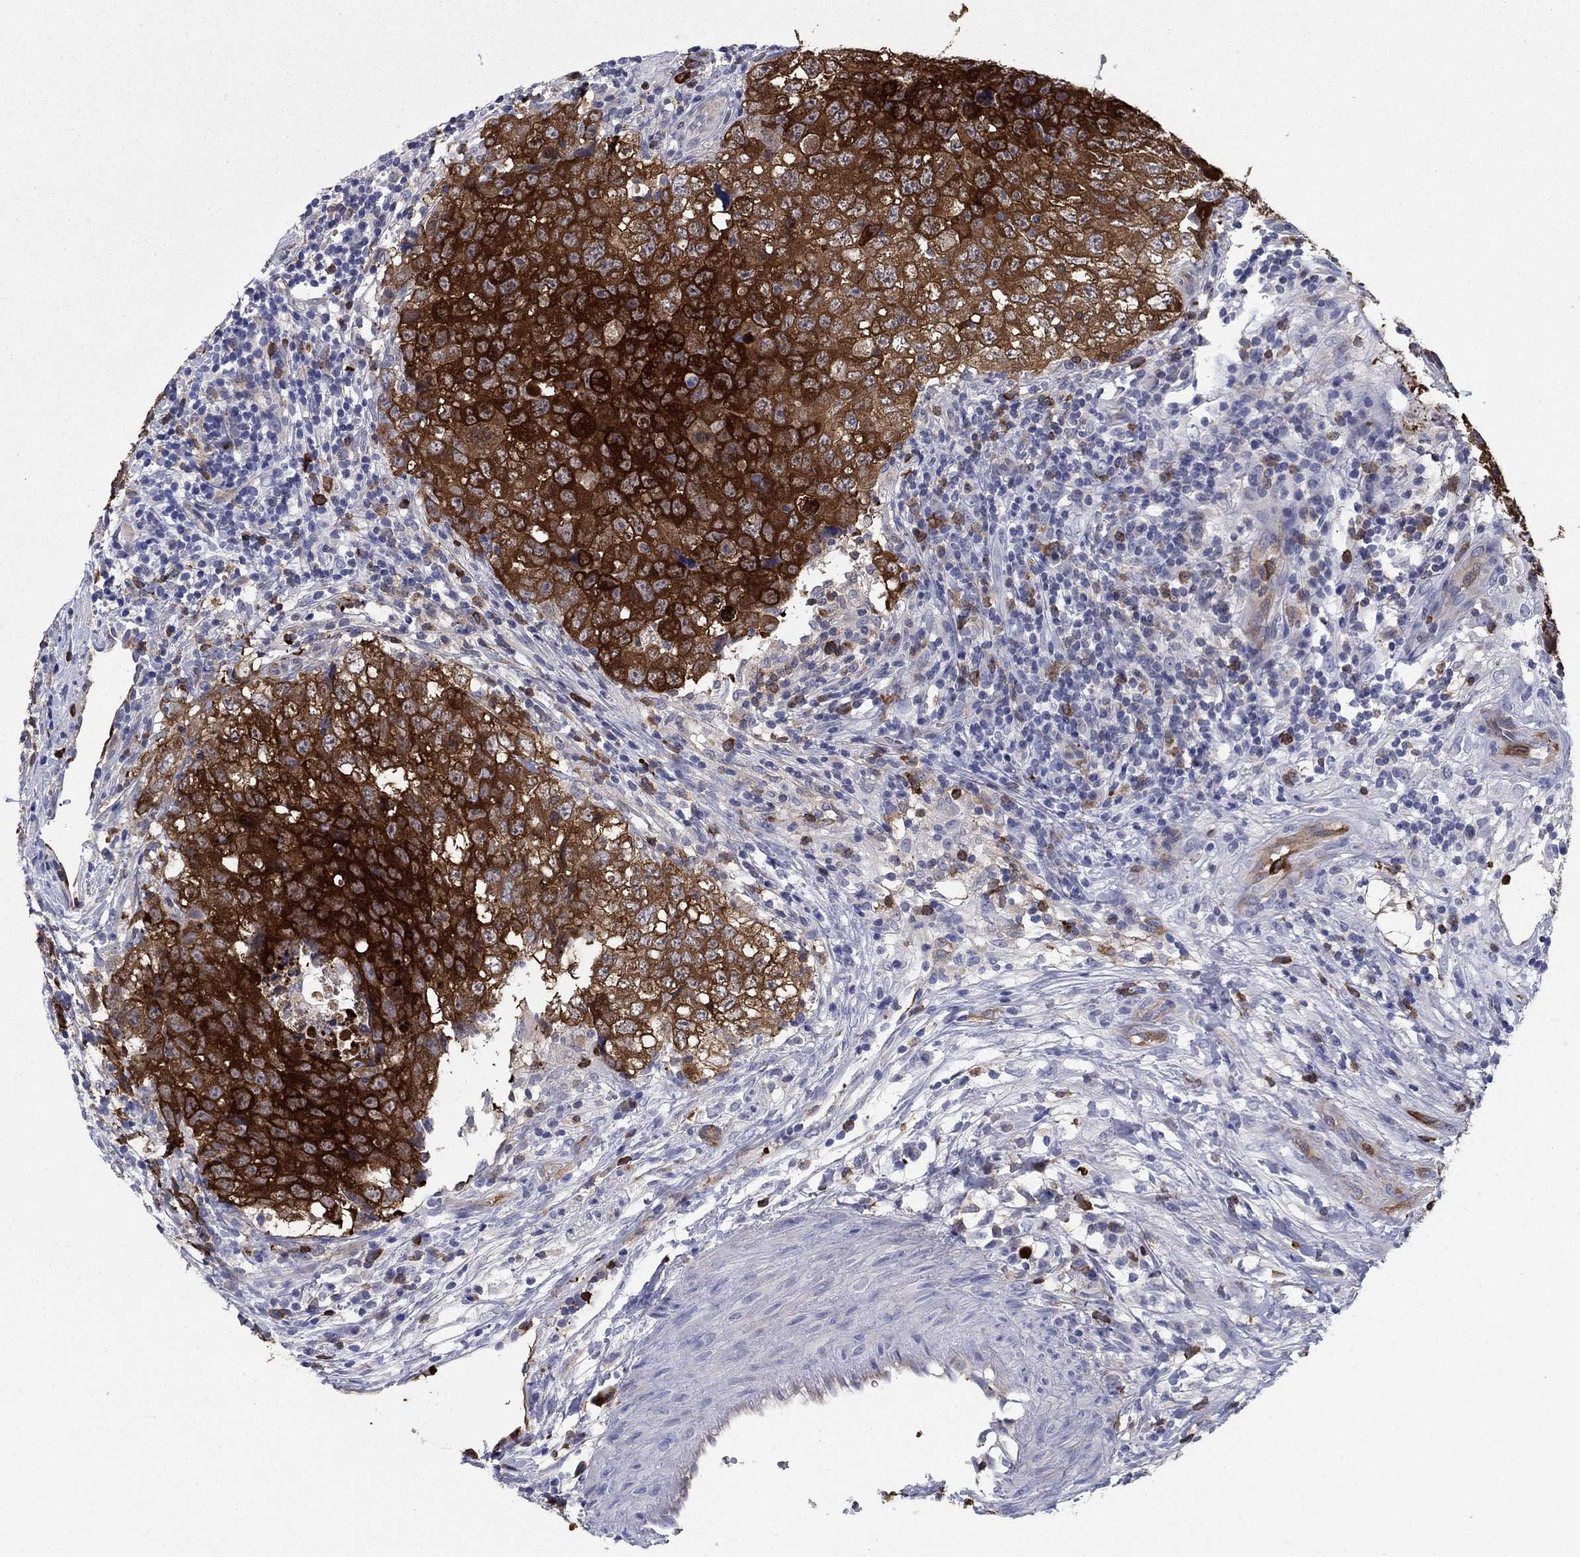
{"staining": {"intensity": "strong", "quantity": "25%-75%", "location": "cytoplasmic/membranous"}, "tissue": "testis cancer", "cell_type": "Tumor cells", "image_type": "cancer", "snomed": [{"axis": "morphology", "description": "Seminoma, NOS"}, {"axis": "topography", "description": "Testis"}], "caption": "Protein staining reveals strong cytoplasmic/membranous staining in approximately 25%-75% of tumor cells in testis cancer (seminoma).", "gene": "STMN1", "patient": {"sex": "male", "age": 34}}